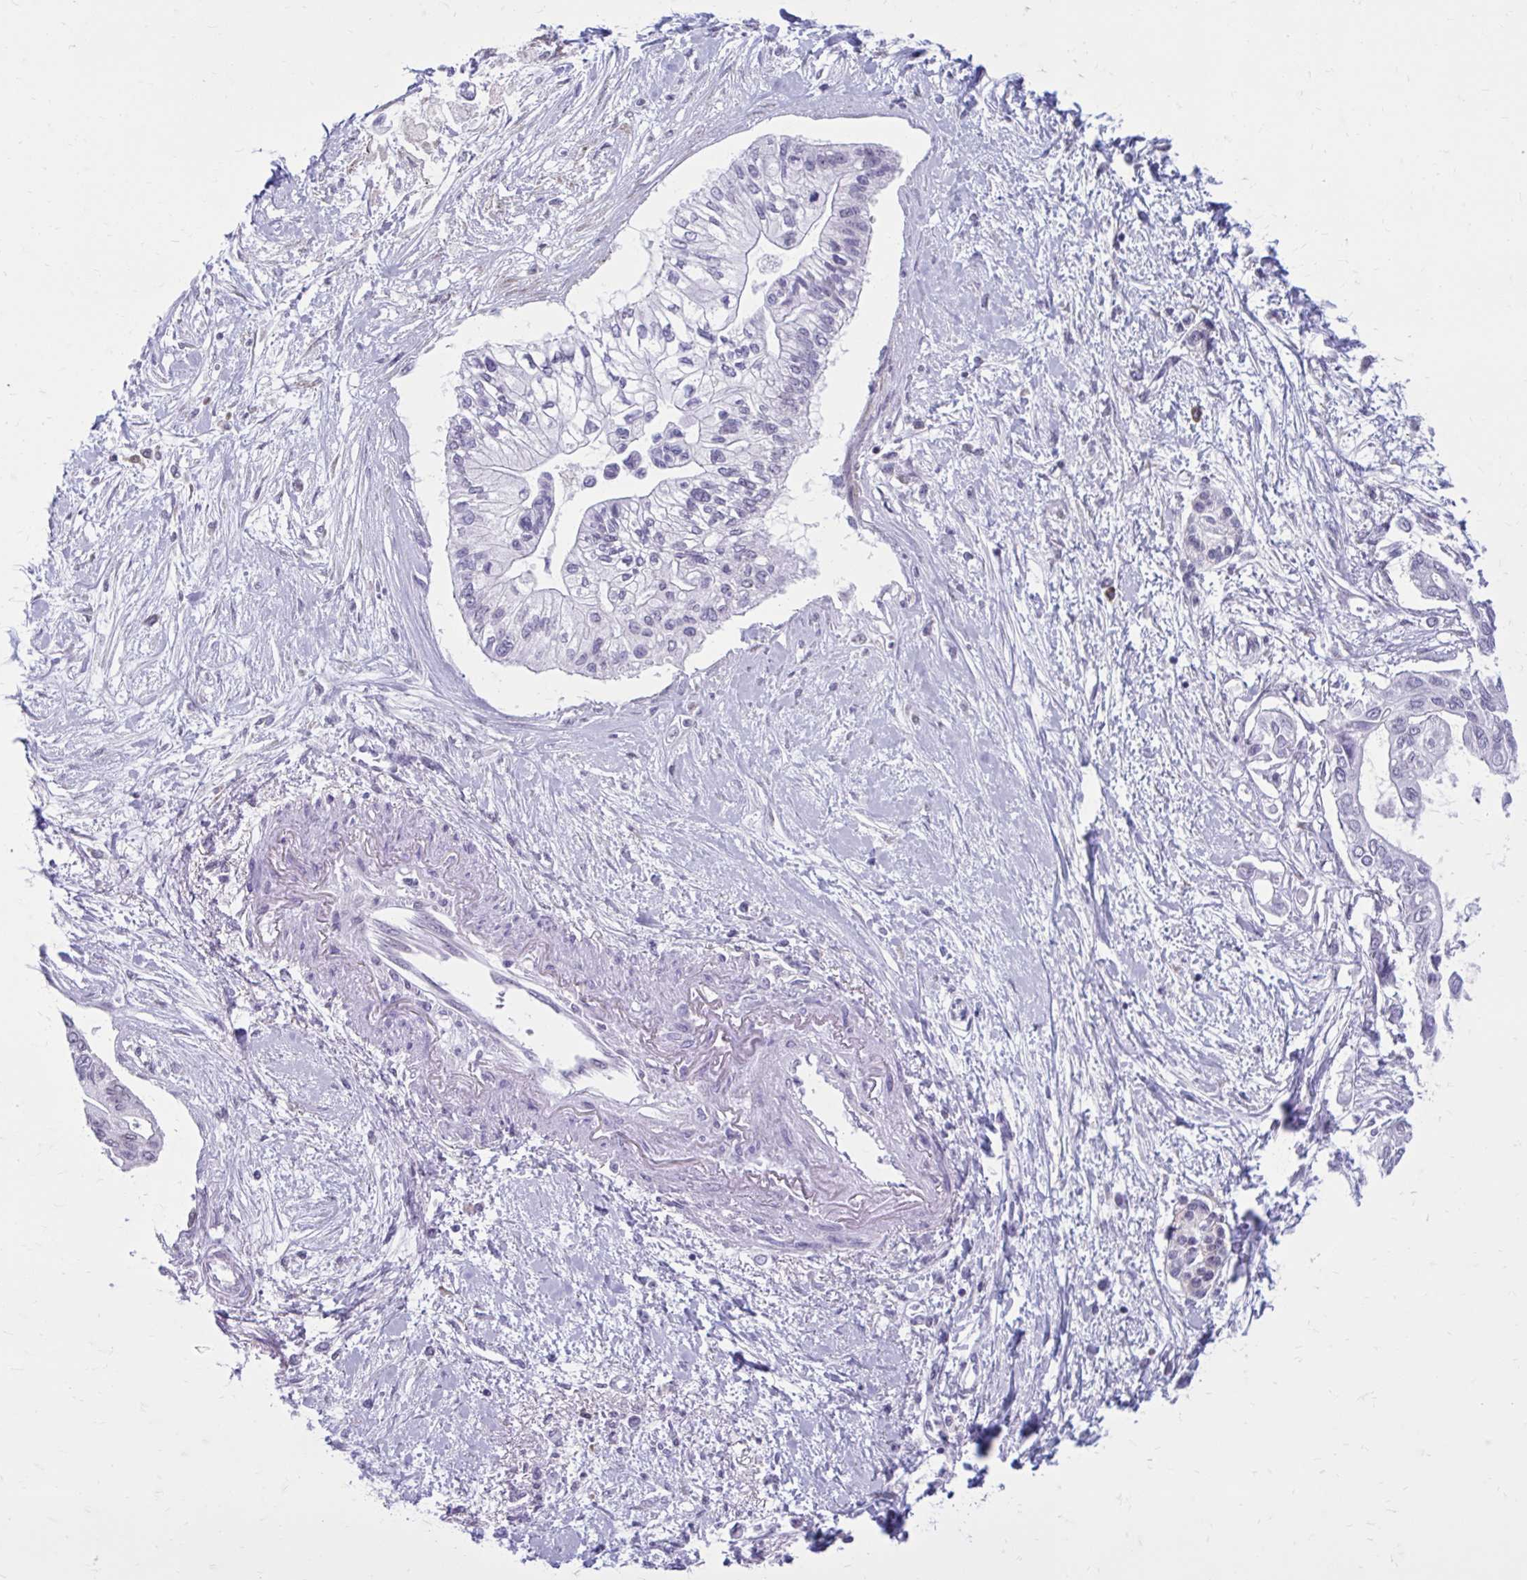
{"staining": {"intensity": "negative", "quantity": "none", "location": "none"}, "tissue": "pancreatic cancer", "cell_type": "Tumor cells", "image_type": "cancer", "snomed": [{"axis": "morphology", "description": "Adenocarcinoma, NOS"}, {"axis": "topography", "description": "Pancreas"}], "caption": "Photomicrograph shows no protein positivity in tumor cells of adenocarcinoma (pancreatic) tissue.", "gene": "PROSER1", "patient": {"sex": "female", "age": 77}}